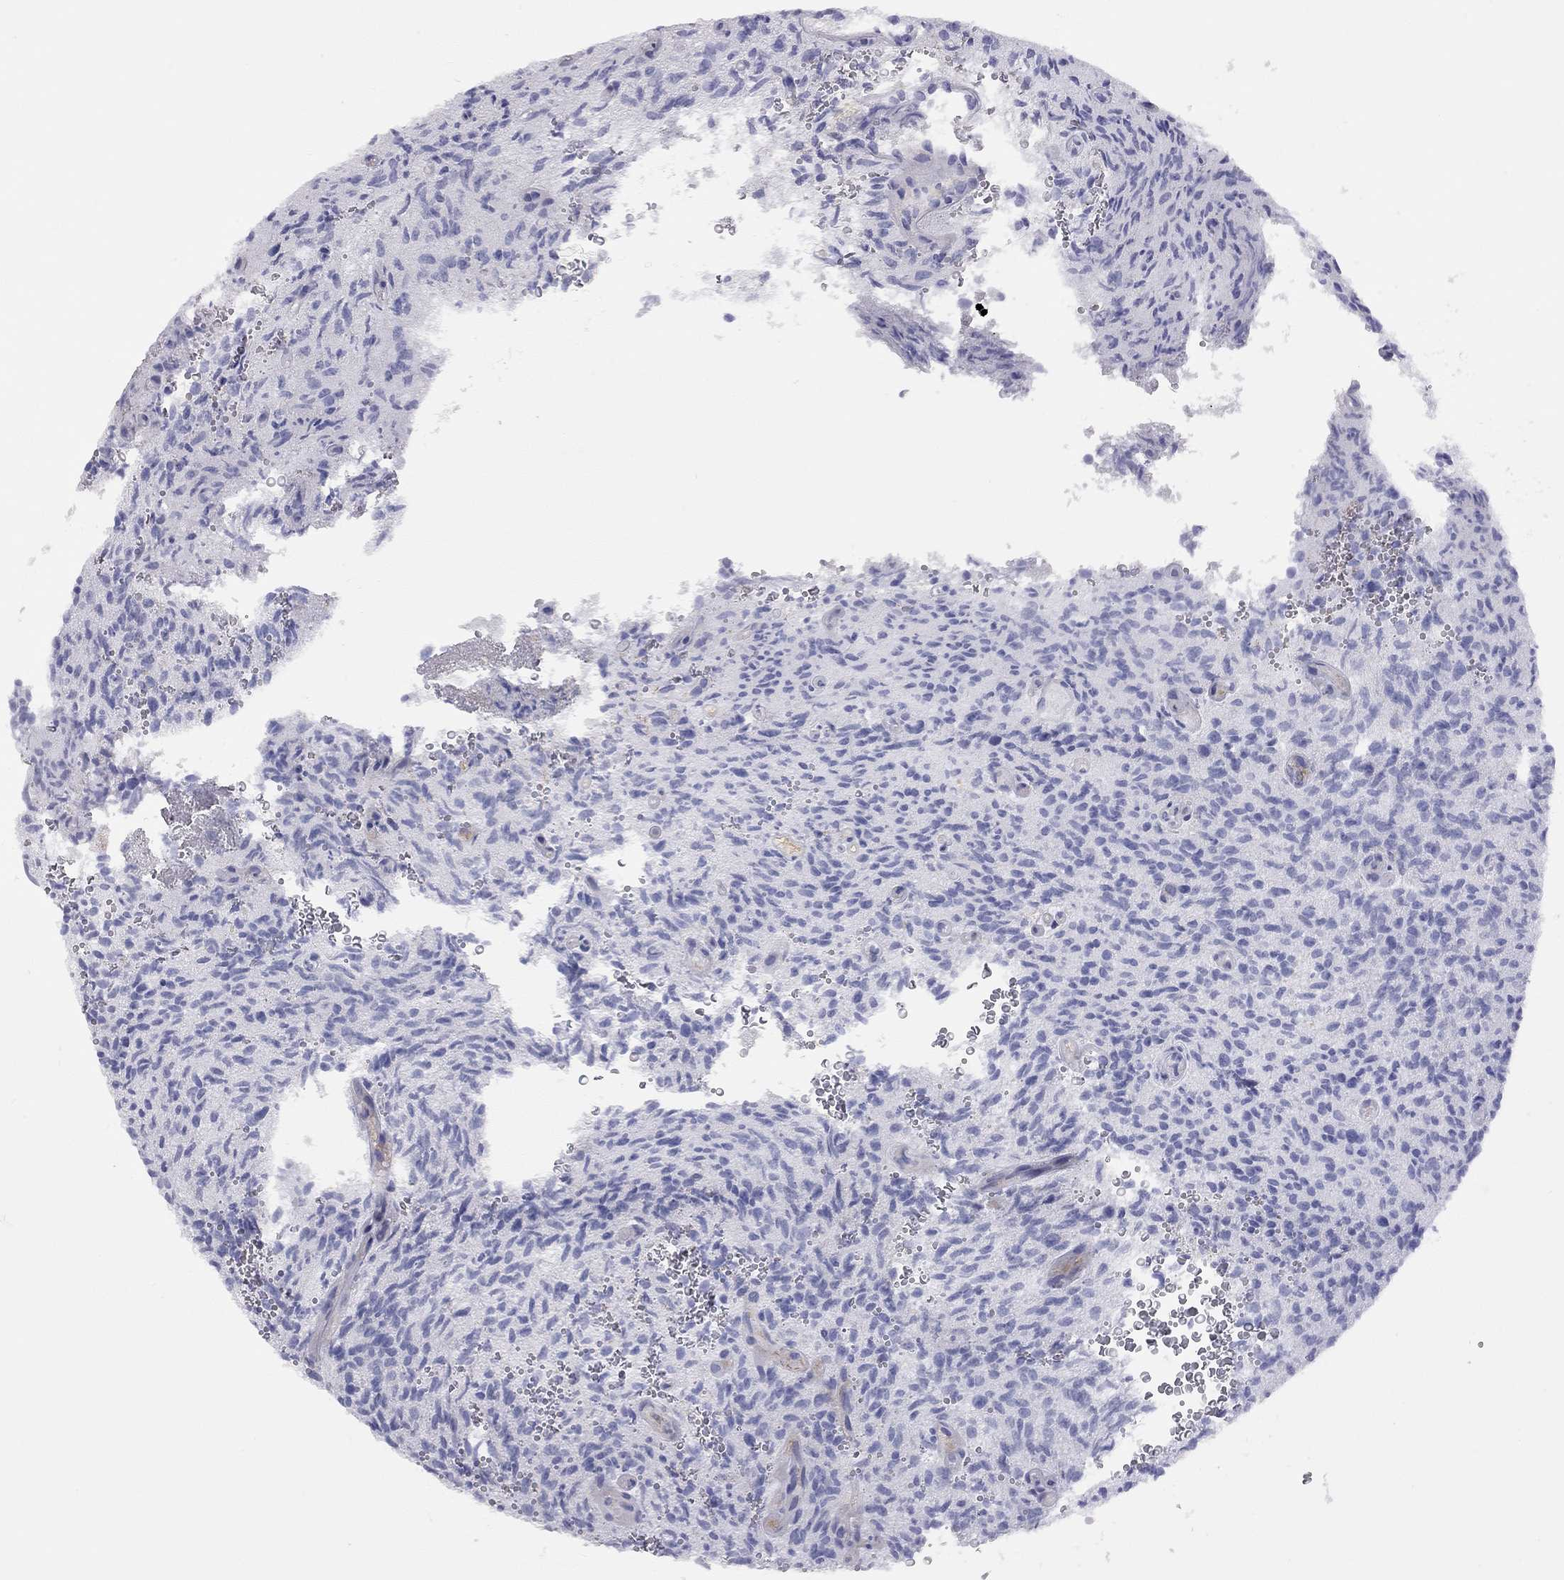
{"staining": {"intensity": "negative", "quantity": "none", "location": "none"}, "tissue": "glioma", "cell_type": "Tumor cells", "image_type": "cancer", "snomed": [{"axis": "morphology", "description": "Glioma, malignant, High grade"}, {"axis": "topography", "description": "Brain"}], "caption": "This is an immunohistochemistry photomicrograph of human high-grade glioma (malignant). There is no positivity in tumor cells.", "gene": "ADCYAP1", "patient": {"sex": "male", "age": 64}}